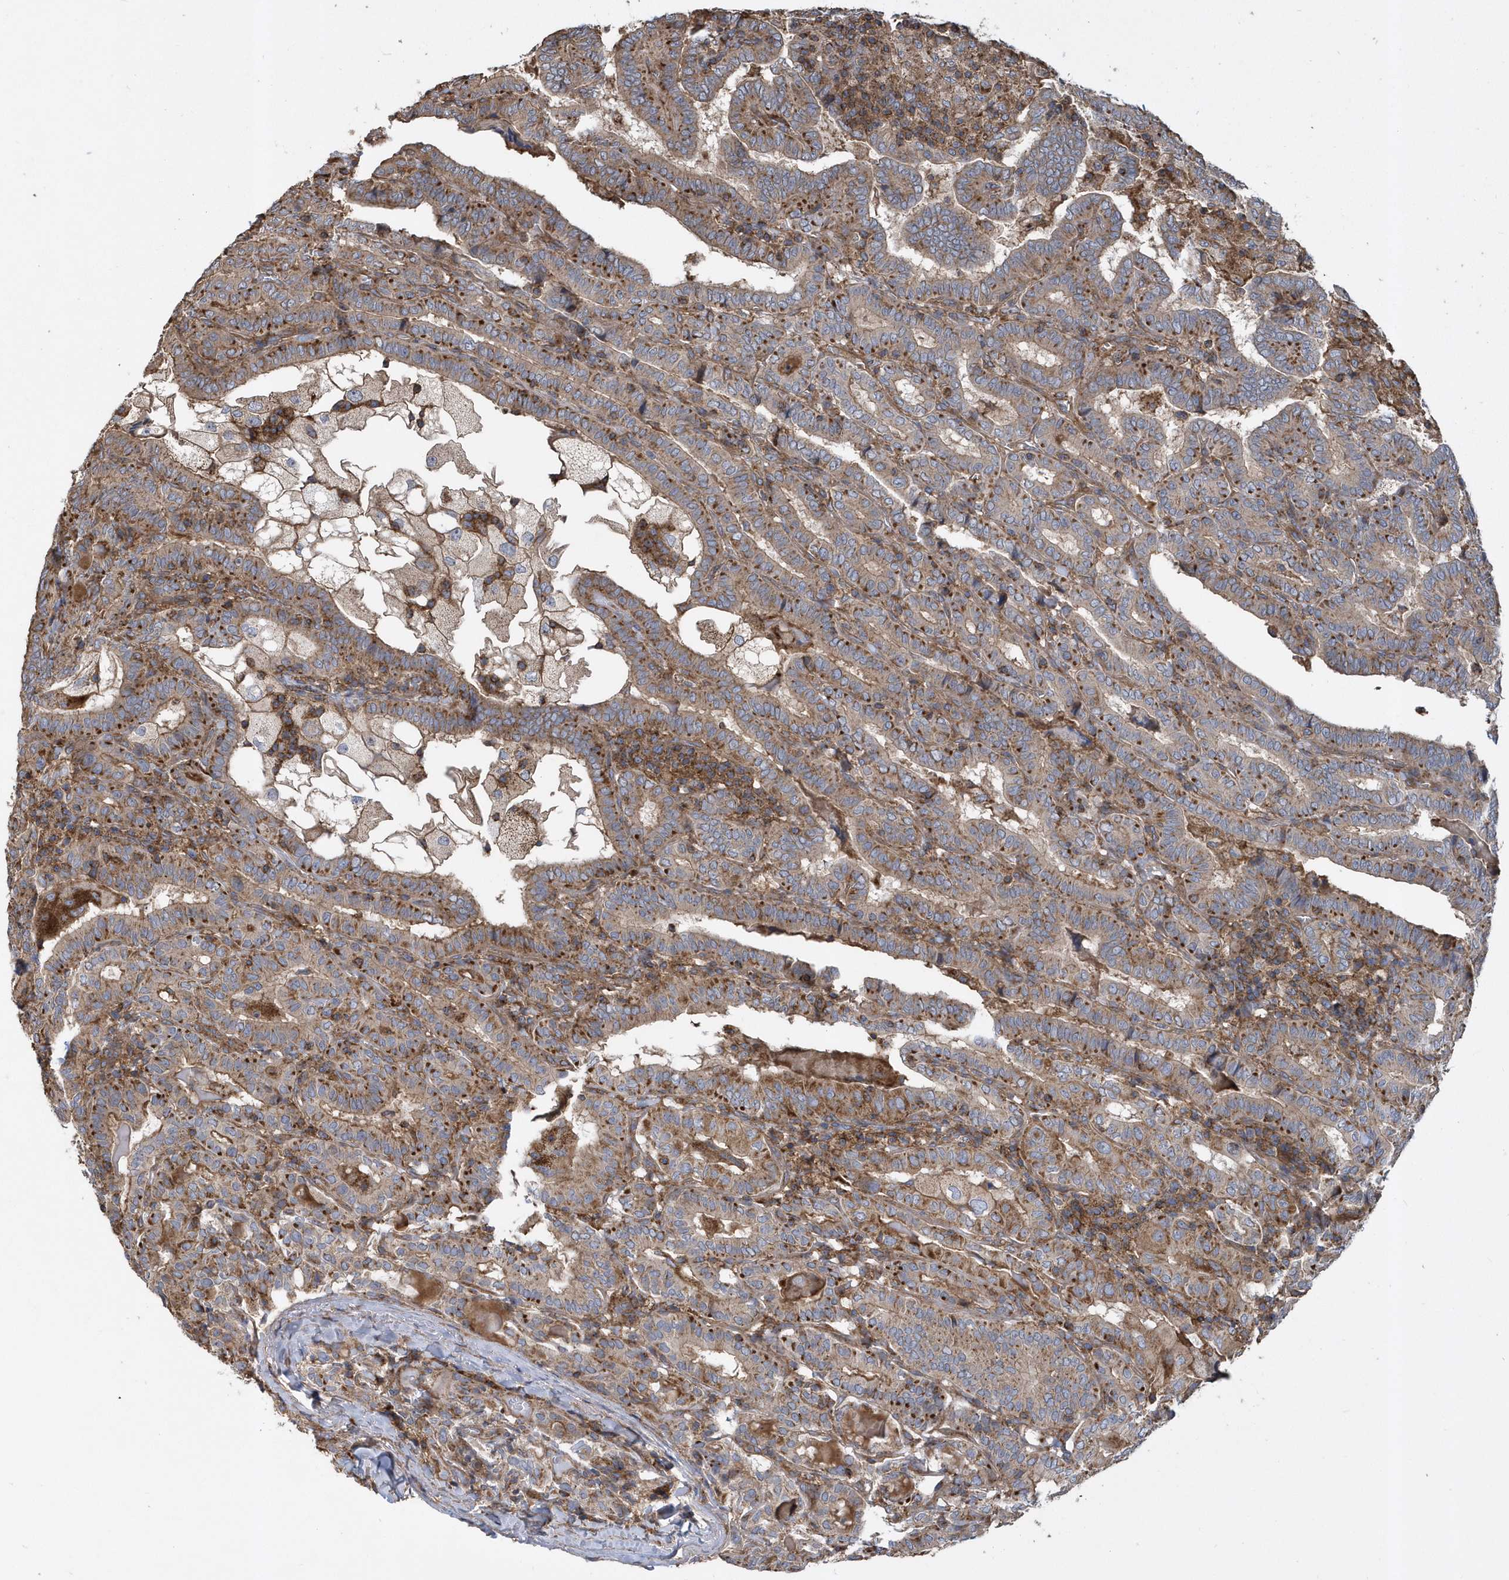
{"staining": {"intensity": "moderate", "quantity": ">75%", "location": "cytoplasmic/membranous"}, "tissue": "thyroid cancer", "cell_type": "Tumor cells", "image_type": "cancer", "snomed": [{"axis": "morphology", "description": "Papillary adenocarcinoma, NOS"}, {"axis": "topography", "description": "Thyroid gland"}], "caption": "Thyroid papillary adenocarcinoma was stained to show a protein in brown. There is medium levels of moderate cytoplasmic/membranous expression in about >75% of tumor cells.", "gene": "TRAIP", "patient": {"sex": "female", "age": 72}}